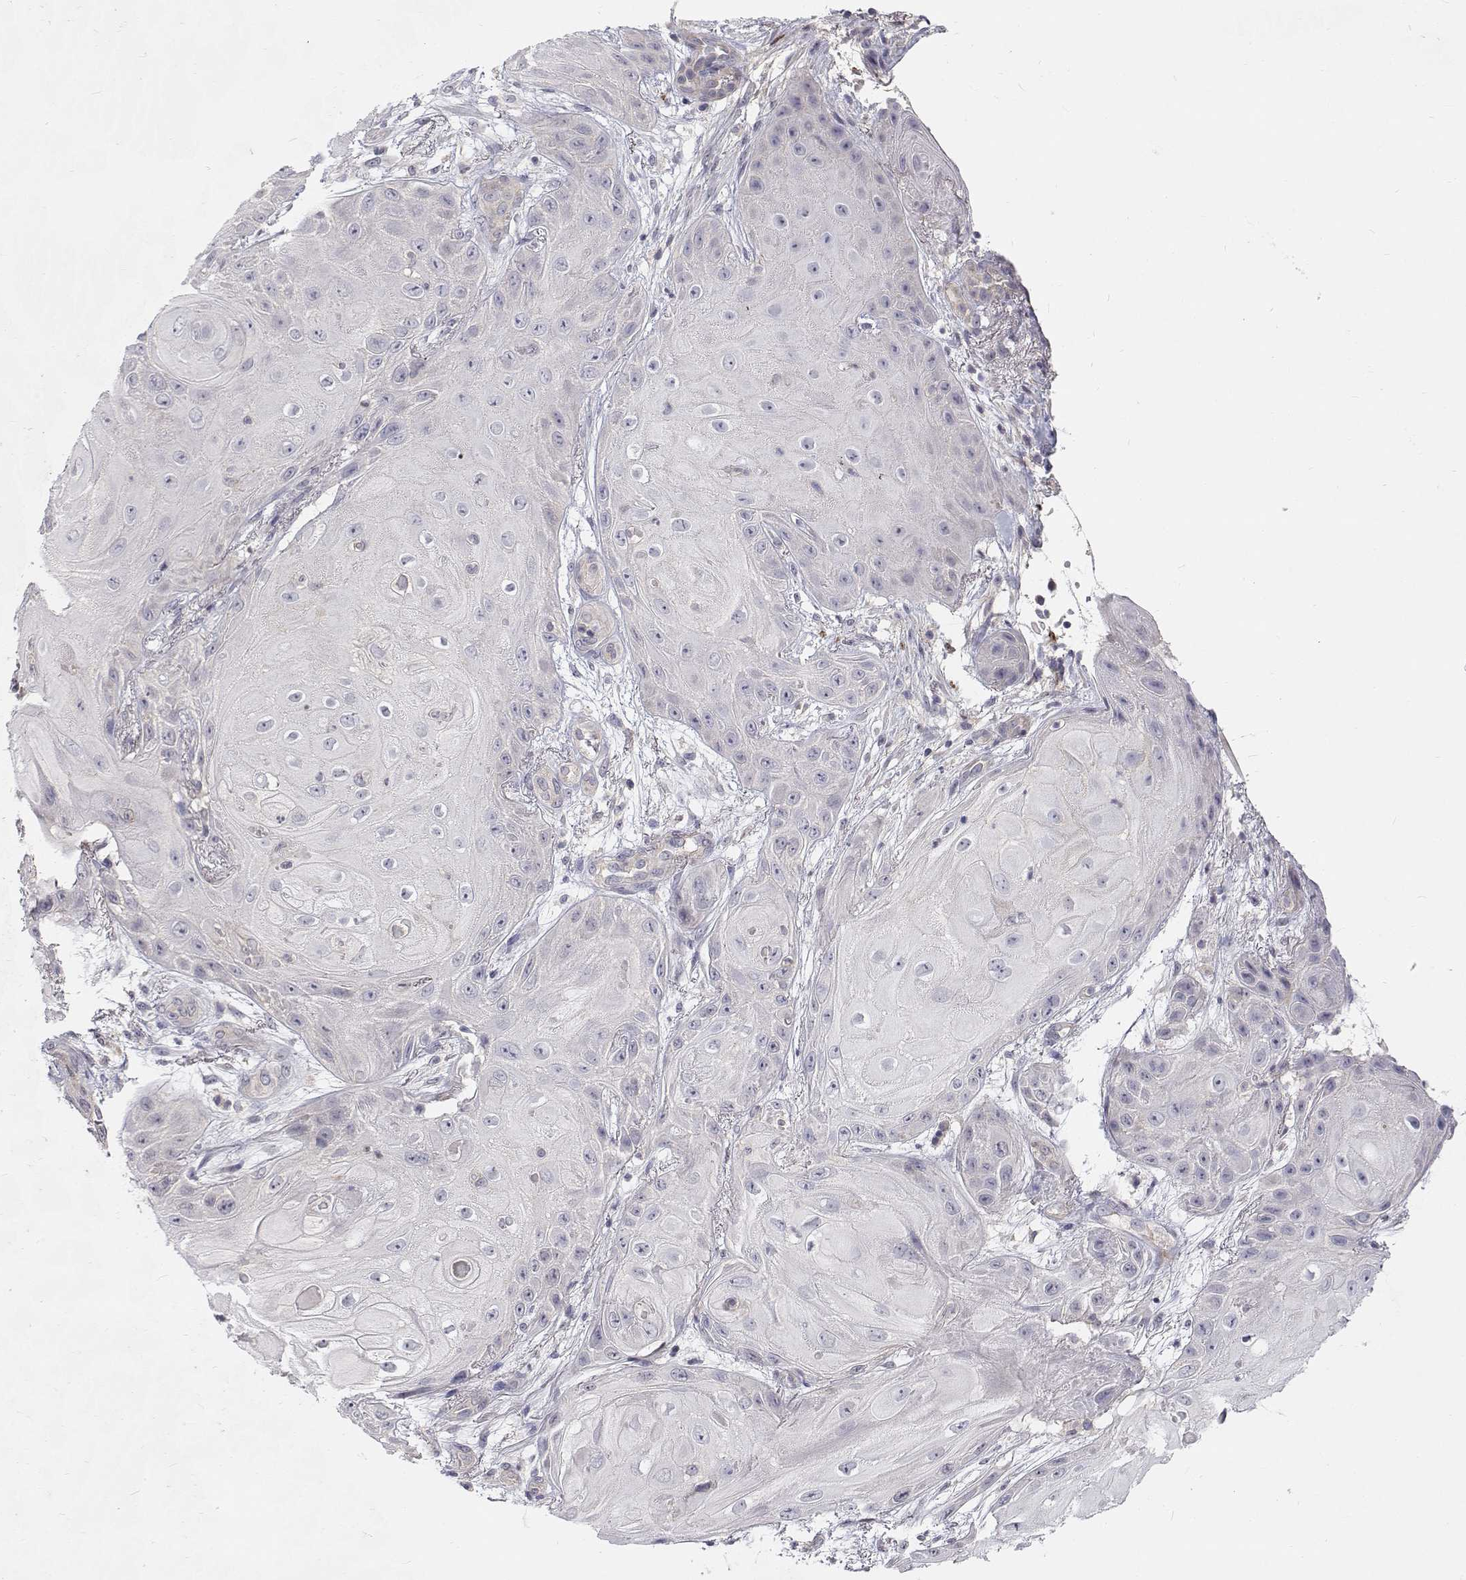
{"staining": {"intensity": "negative", "quantity": "none", "location": "none"}, "tissue": "skin cancer", "cell_type": "Tumor cells", "image_type": "cancer", "snomed": [{"axis": "morphology", "description": "Squamous cell carcinoma, NOS"}, {"axis": "topography", "description": "Skin"}], "caption": "Human squamous cell carcinoma (skin) stained for a protein using IHC reveals no staining in tumor cells.", "gene": "MYPN", "patient": {"sex": "male", "age": 62}}